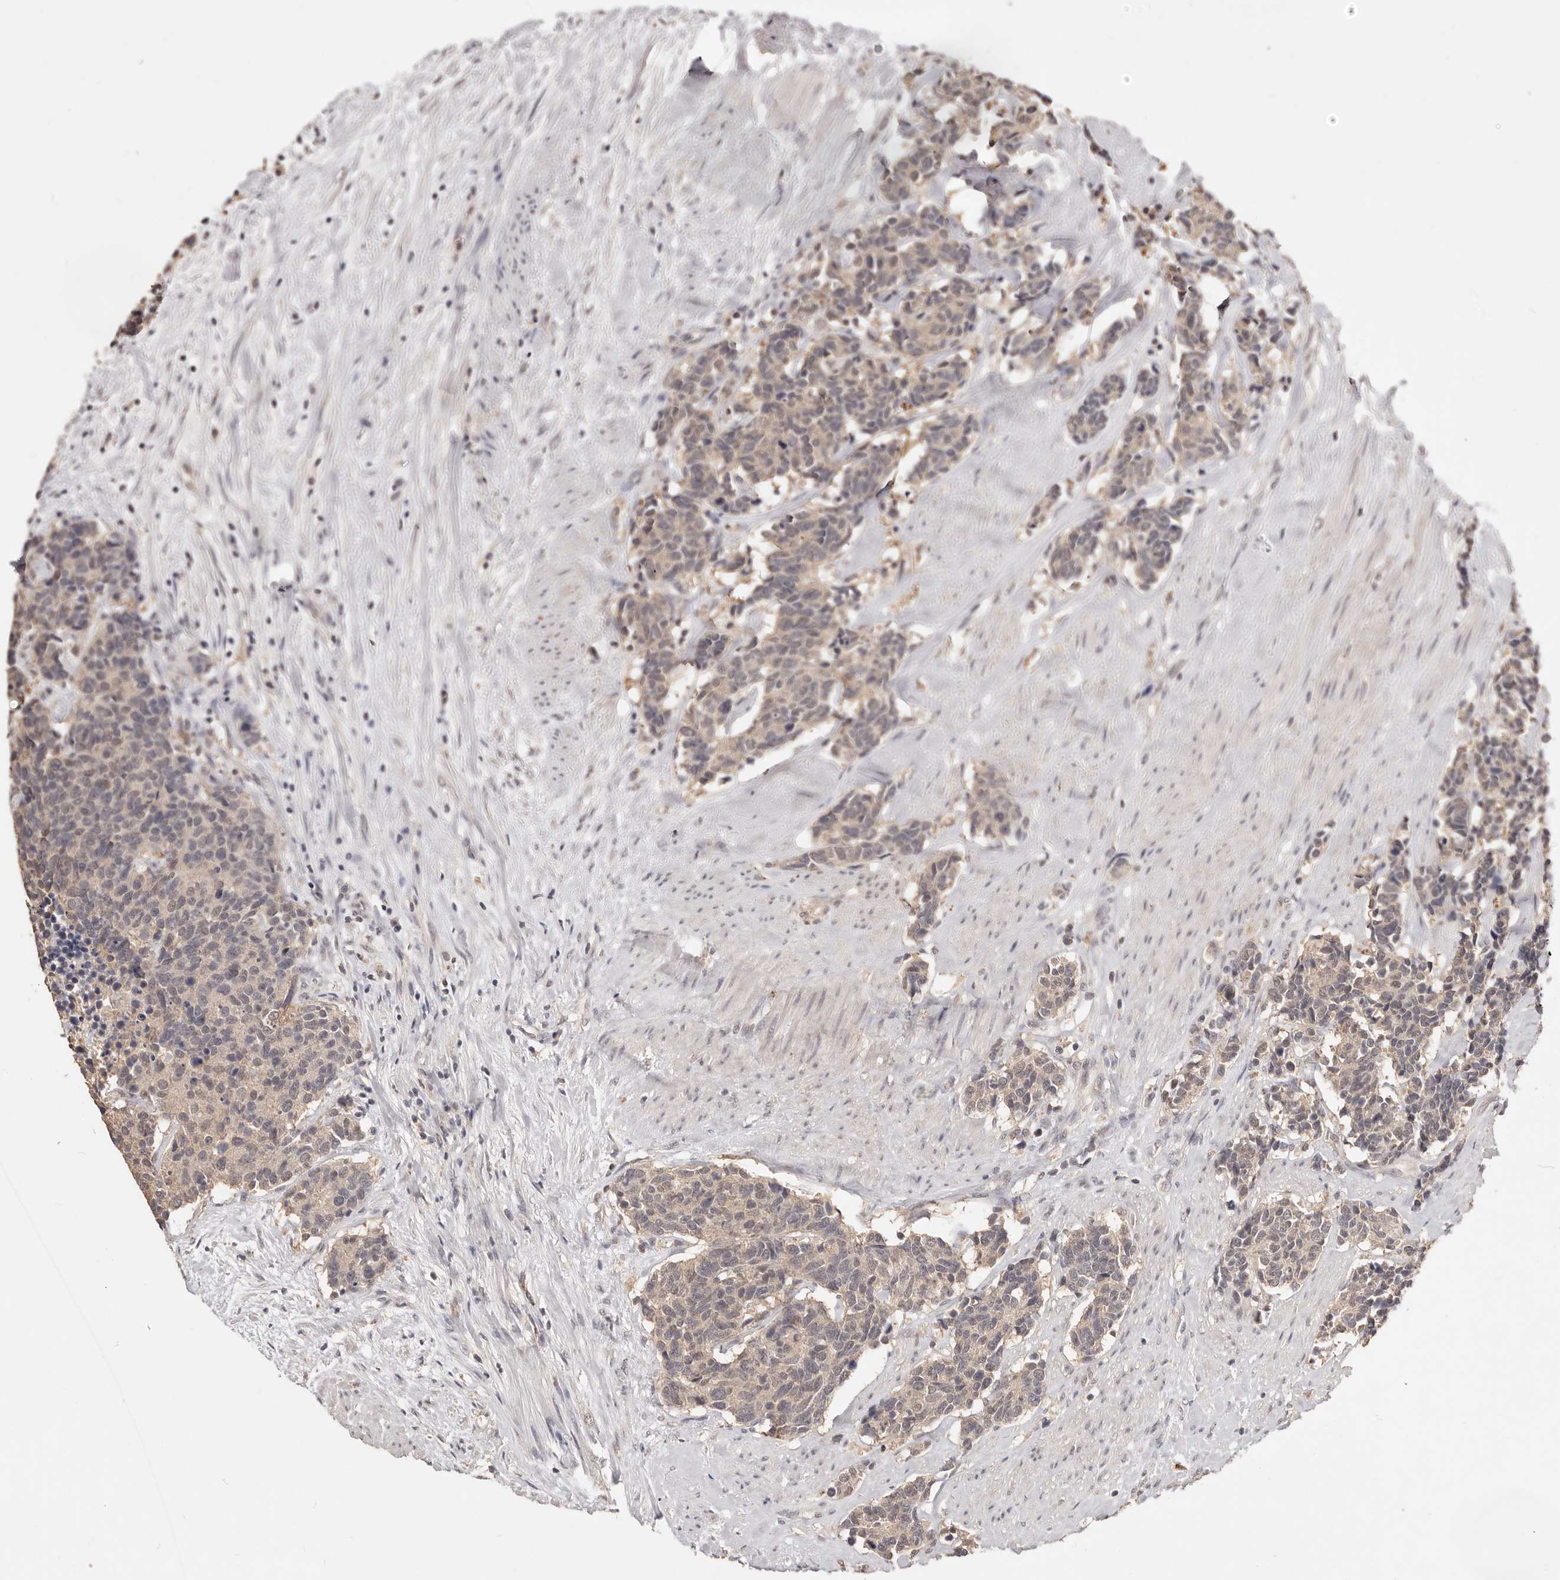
{"staining": {"intensity": "weak", "quantity": "25%-75%", "location": "cytoplasmic/membranous"}, "tissue": "carcinoid", "cell_type": "Tumor cells", "image_type": "cancer", "snomed": [{"axis": "morphology", "description": "Carcinoma, NOS"}, {"axis": "morphology", "description": "Carcinoid, malignant, NOS"}, {"axis": "topography", "description": "Urinary bladder"}], "caption": "Brown immunohistochemical staining in human carcinoid (malignant) reveals weak cytoplasmic/membranous positivity in about 25%-75% of tumor cells.", "gene": "TSPAN13", "patient": {"sex": "male", "age": 57}}